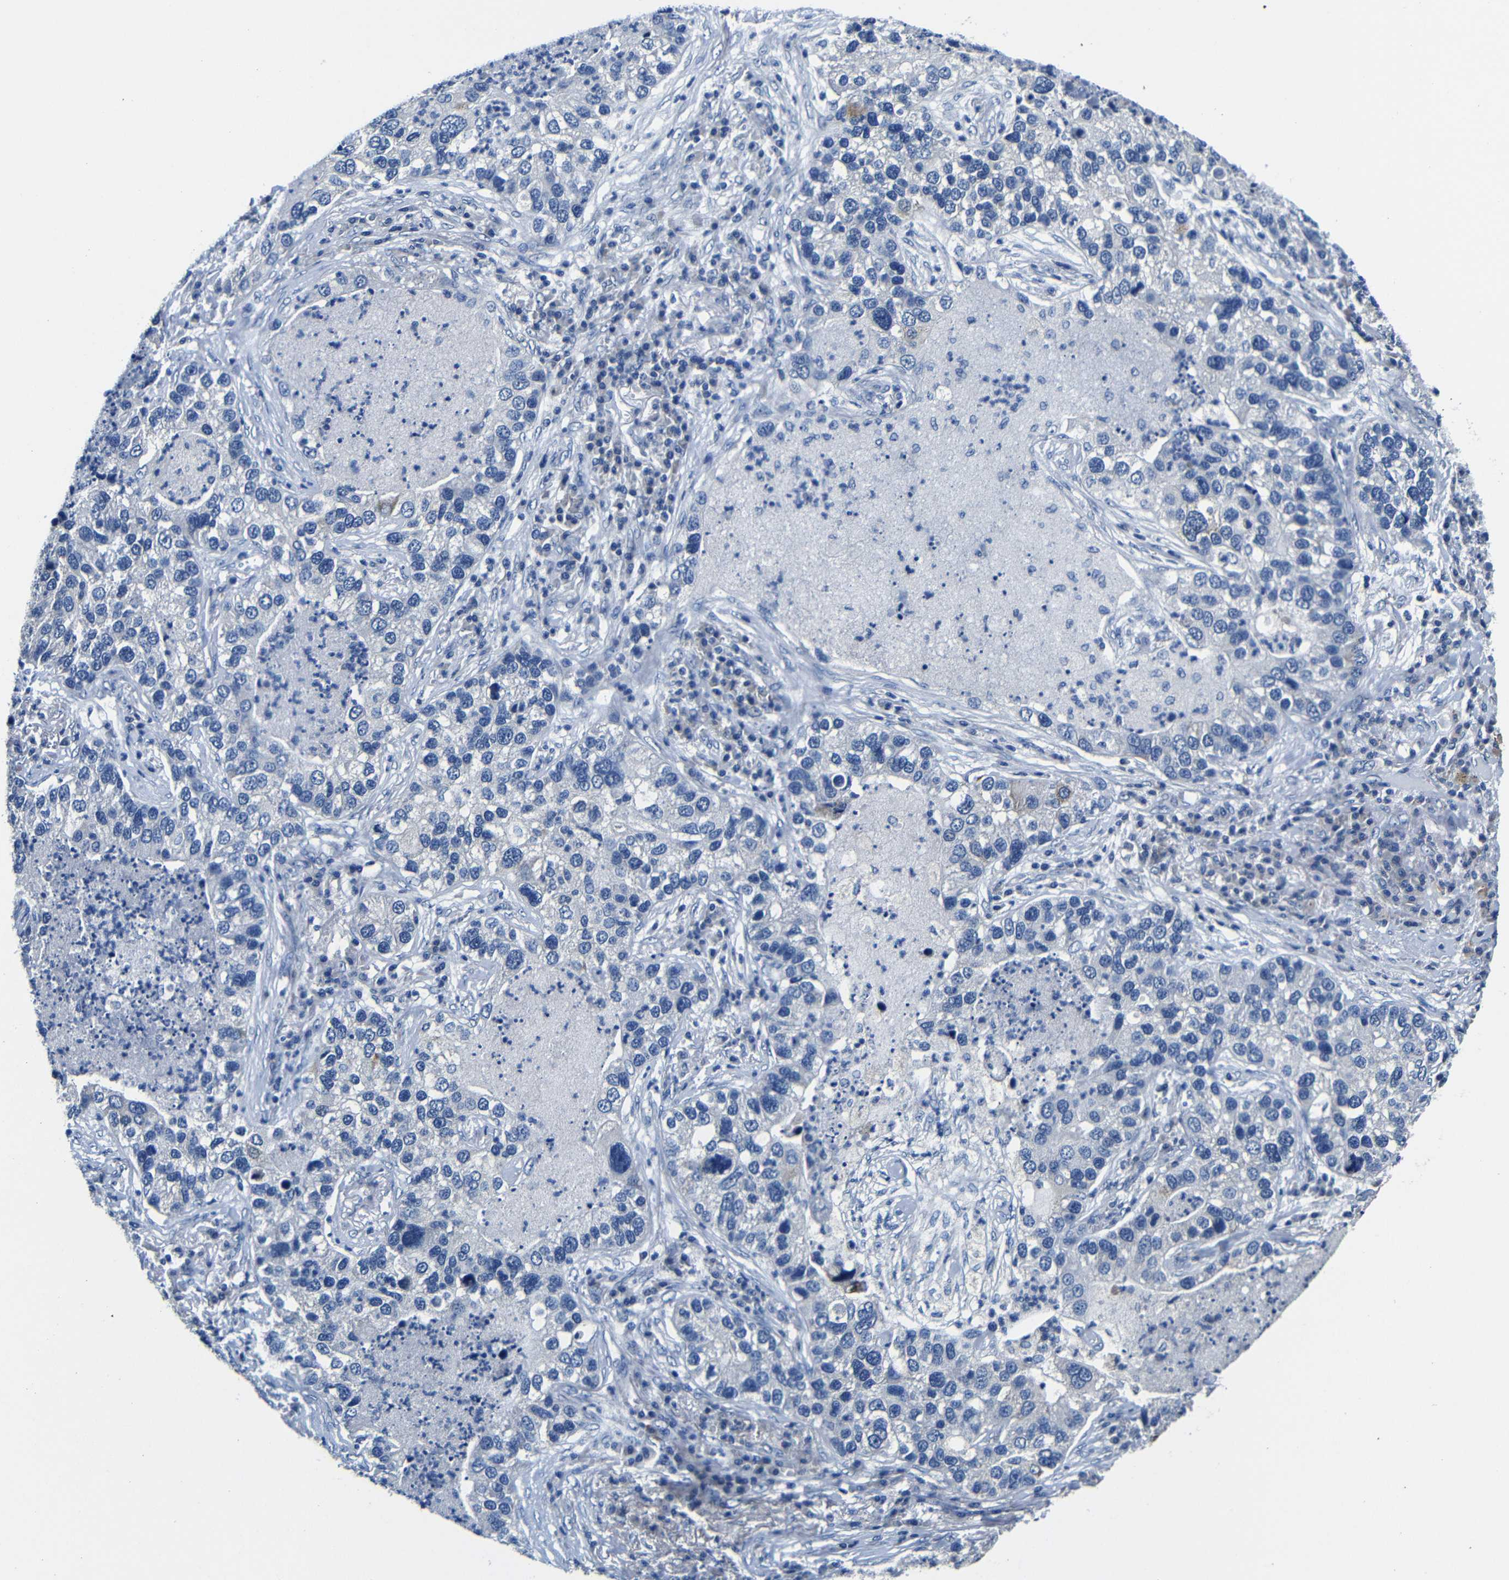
{"staining": {"intensity": "negative", "quantity": "none", "location": "none"}, "tissue": "lung cancer", "cell_type": "Tumor cells", "image_type": "cancer", "snomed": [{"axis": "morphology", "description": "Normal tissue, NOS"}, {"axis": "morphology", "description": "Adenocarcinoma, NOS"}, {"axis": "topography", "description": "Bronchus"}, {"axis": "topography", "description": "Lung"}], "caption": "Immunohistochemical staining of human adenocarcinoma (lung) exhibits no significant expression in tumor cells.", "gene": "TNFAIP1", "patient": {"sex": "male", "age": 54}}